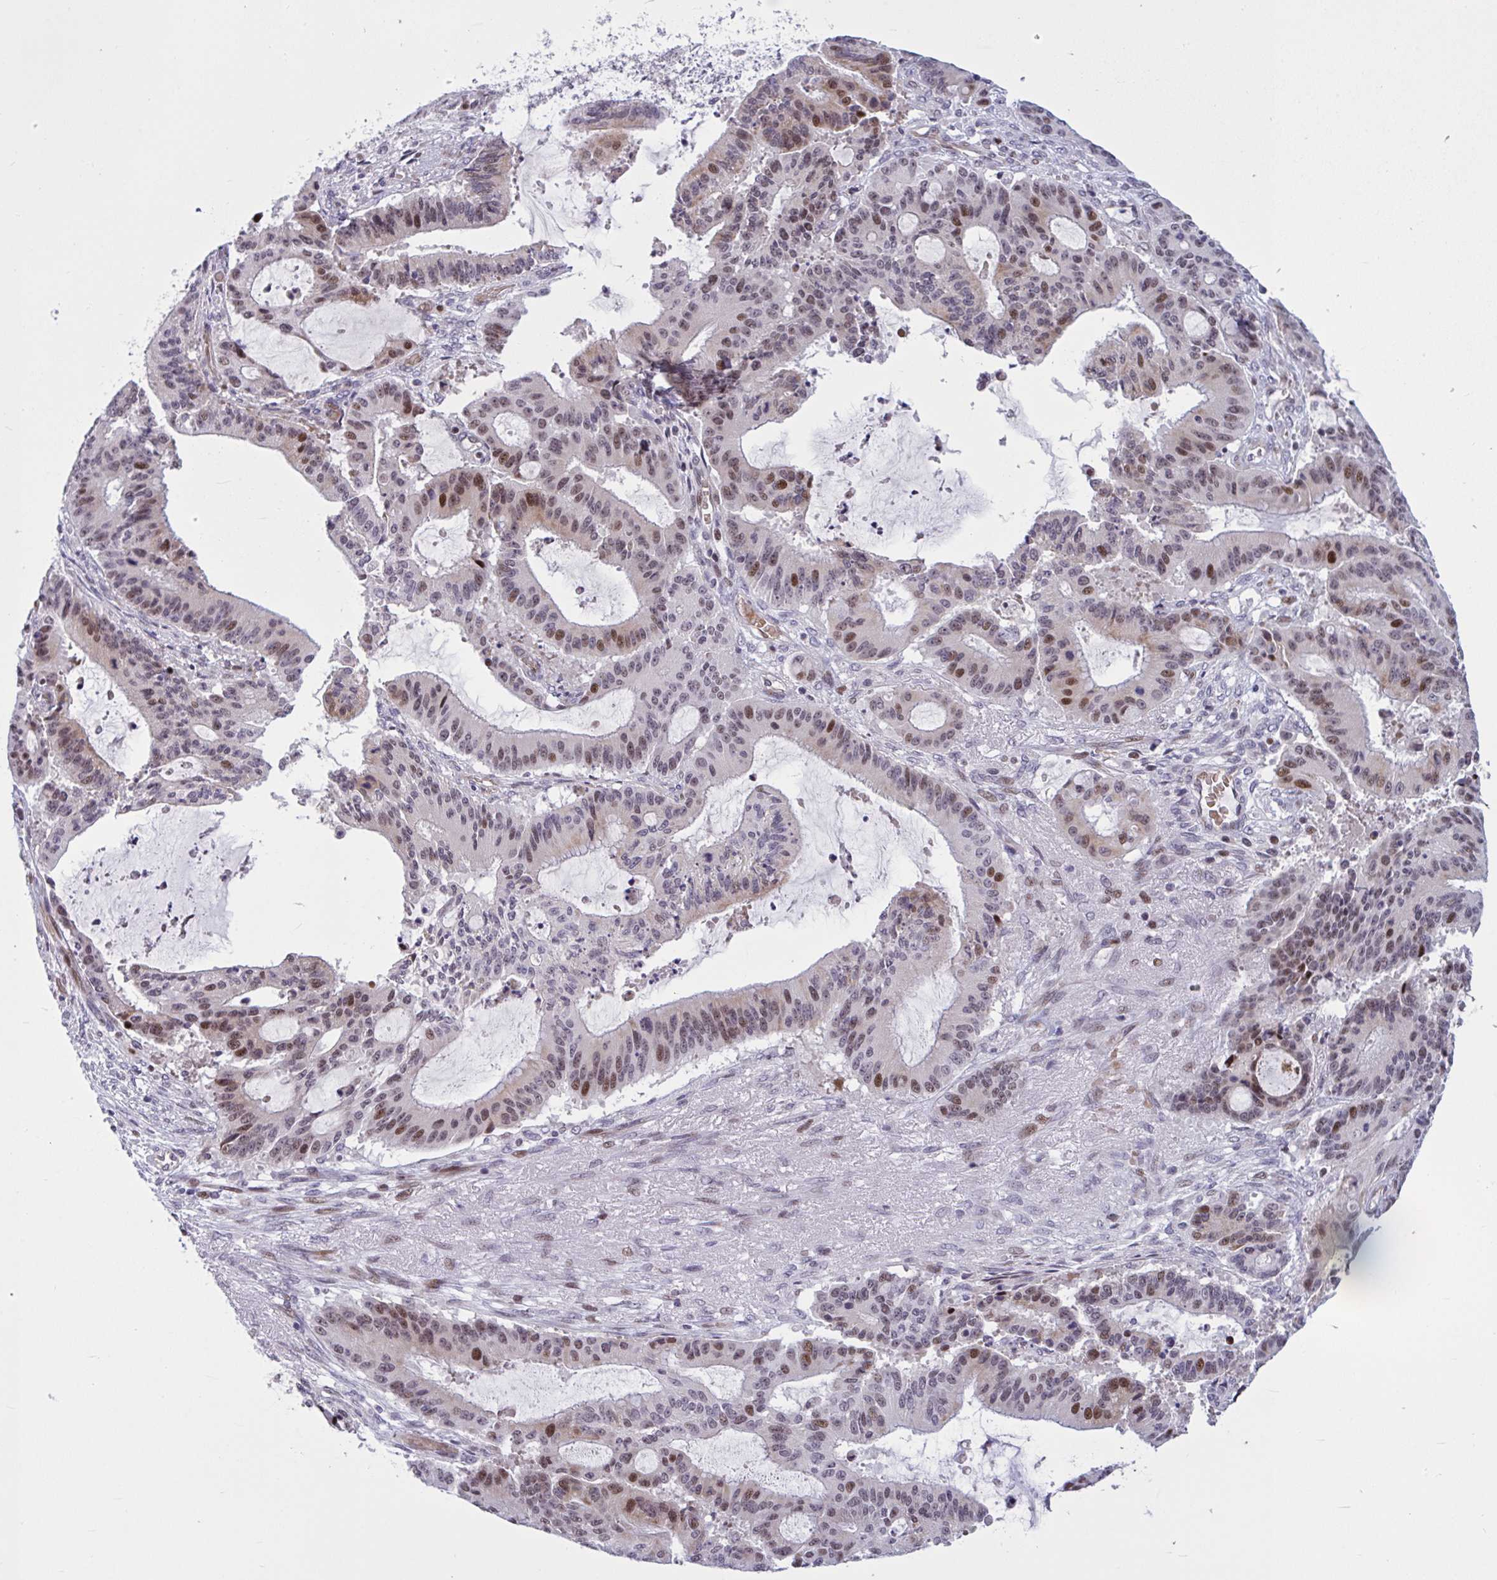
{"staining": {"intensity": "moderate", "quantity": "25%-75%", "location": "nuclear"}, "tissue": "liver cancer", "cell_type": "Tumor cells", "image_type": "cancer", "snomed": [{"axis": "morphology", "description": "Normal tissue, NOS"}, {"axis": "morphology", "description": "Cholangiocarcinoma"}, {"axis": "topography", "description": "Liver"}, {"axis": "topography", "description": "Peripheral nerve tissue"}], "caption": "Brown immunohistochemical staining in liver cholangiocarcinoma reveals moderate nuclear expression in about 25%-75% of tumor cells. (DAB IHC, brown staining for protein, blue staining for nuclei).", "gene": "RBL1", "patient": {"sex": "female", "age": 73}}